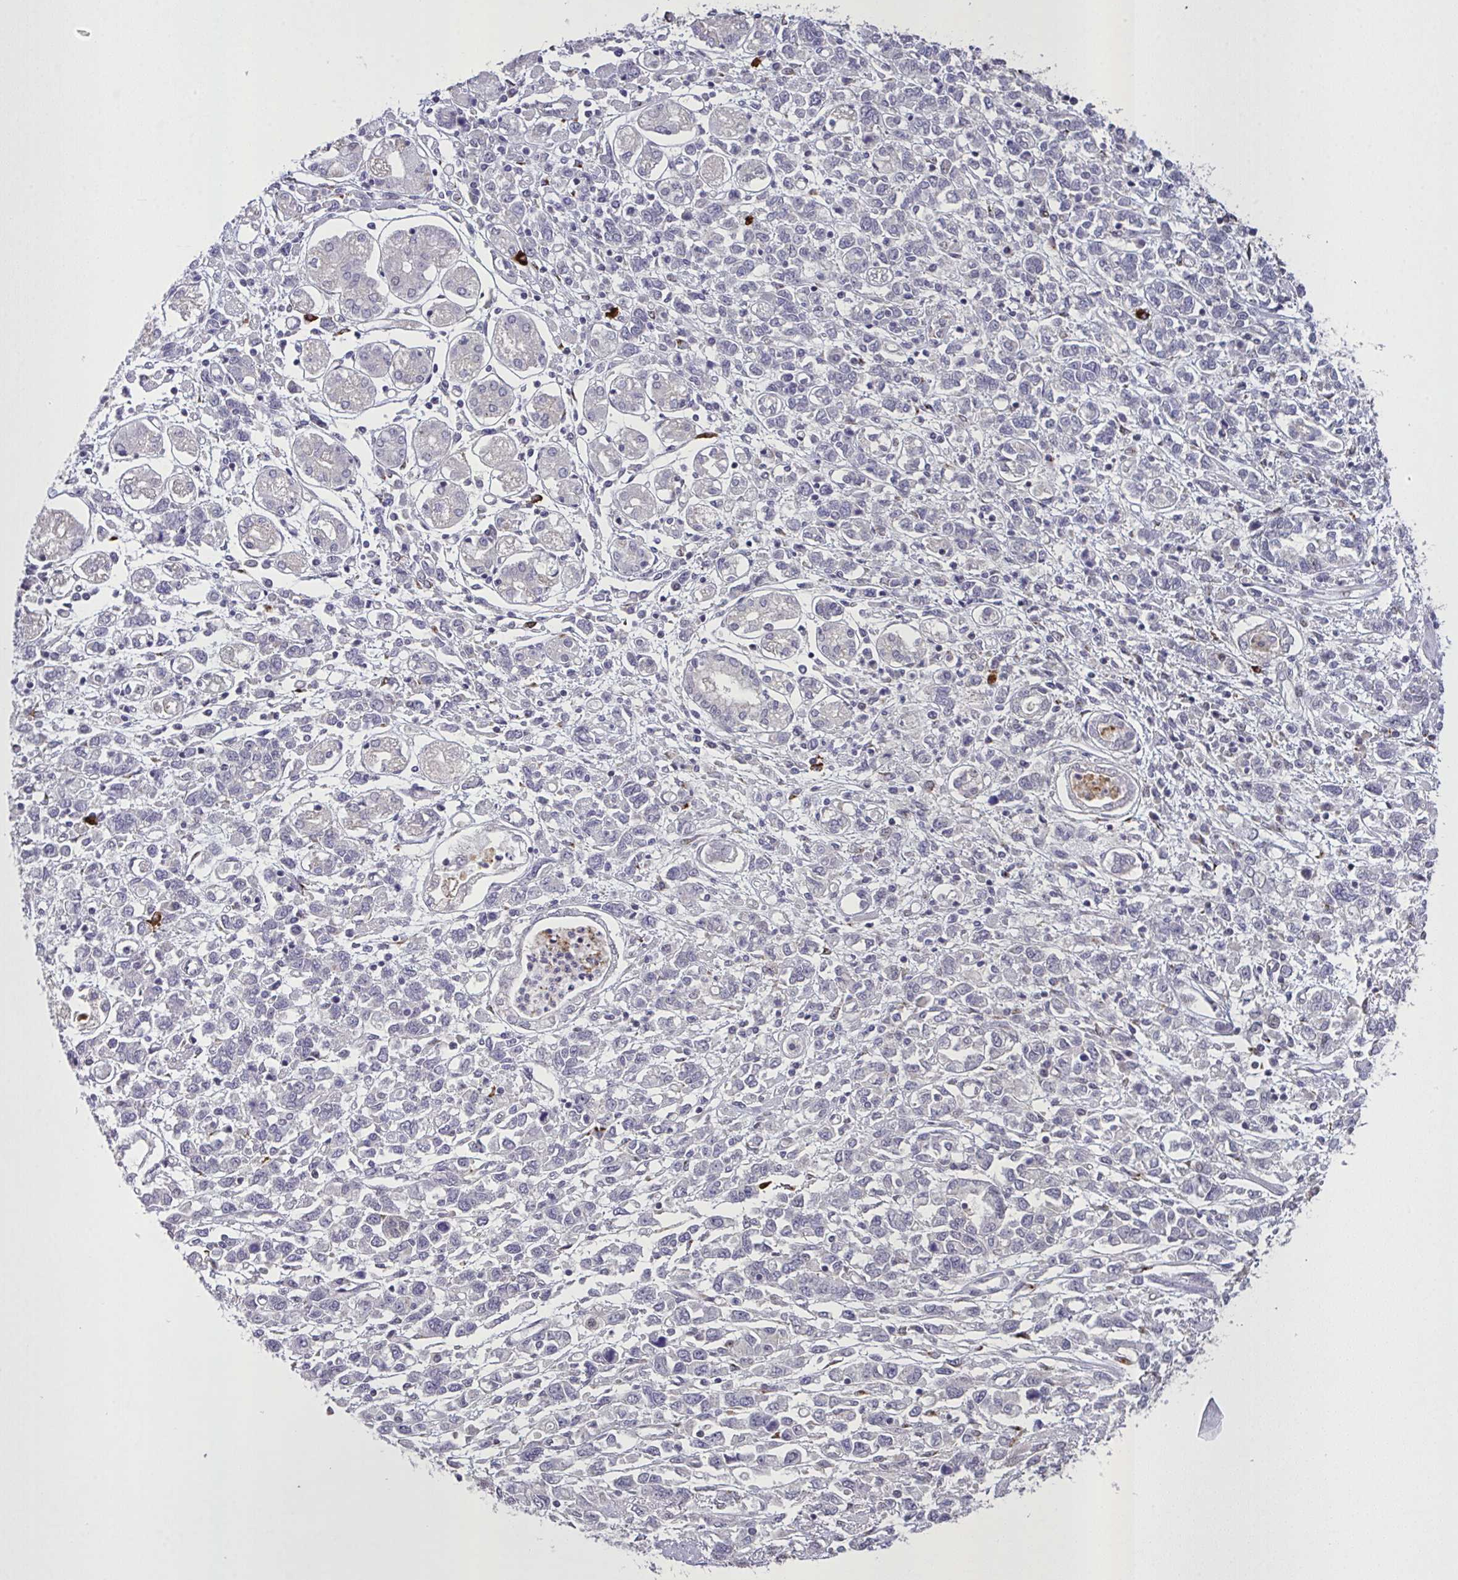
{"staining": {"intensity": "negative", "quantity": "none", "location": "none"}, "tissue": "stomach cancer", "cell_type": "Tumor cells", "image_type": "cancer", "snomed": [{"axis": "morphology", "description": "Adenocarcinoma, NOS"}, {"axis": "topography", "description": "Stomach"}], "caption": "Immunohistochemical staining of adenocarcinoma (stomach) shows no significant expression in tumor cells.", "gene": "MRGPRX2", "patient": {"sex": "female", "age": 76}}